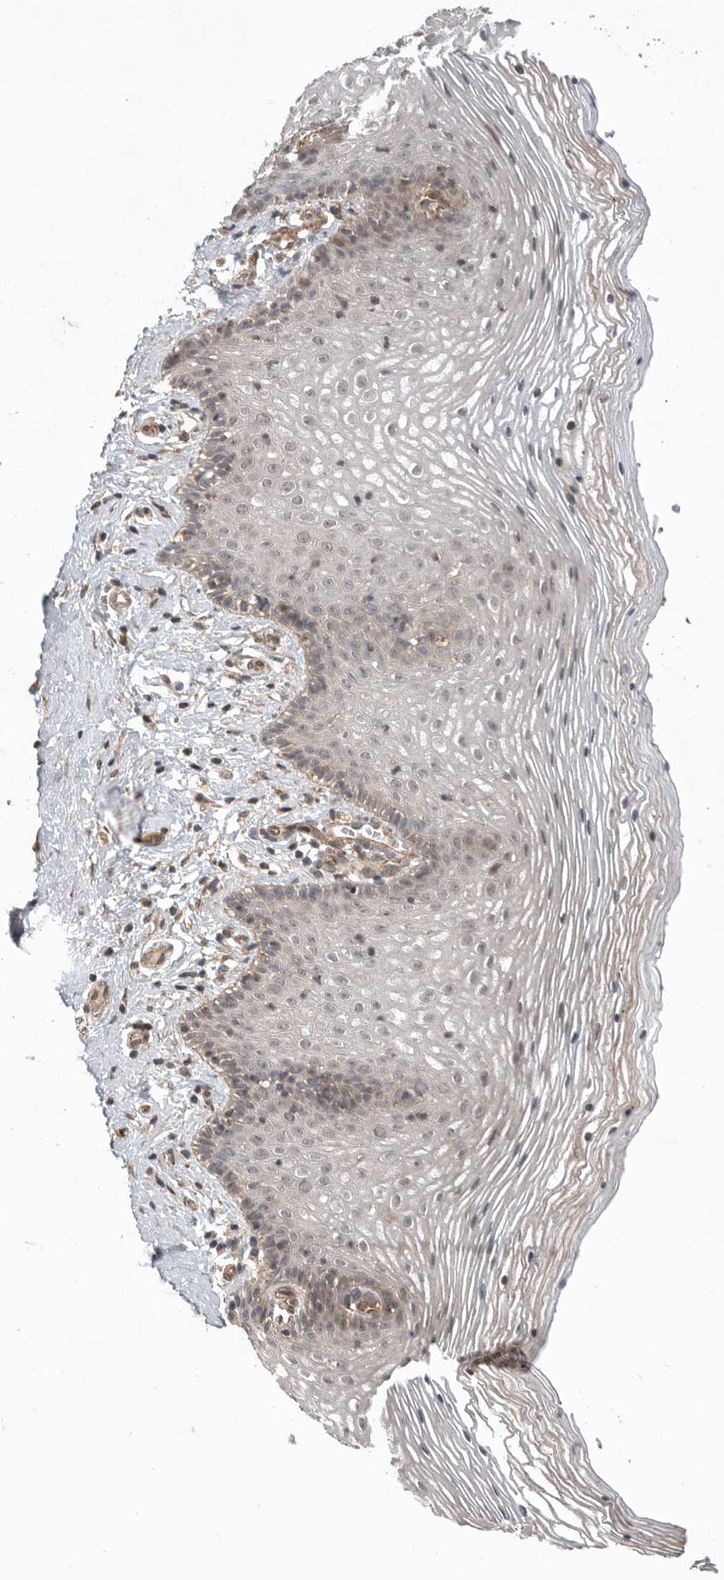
{"staining": {"intensity": "weak", "quantity": "<25%", "location": "cytoplasmic/membranous,nuclear"}, "tissue": "vagina", "cell_type": "Squamous epithelial cells", "image_type": "normal", "snomed": [{"axis": "morphology", "description": "Normal tissue, NOS"}, {"axis": "topography", "description": "Vagina"}], "caption": "An IHC histopathology image of normal vagina is shown. There is no staining in squamous epithelial cells of vagina. Nuclei are stained in blue.", "gene": "PEAK1", "patient": {"sex": "female", "age": 32}}